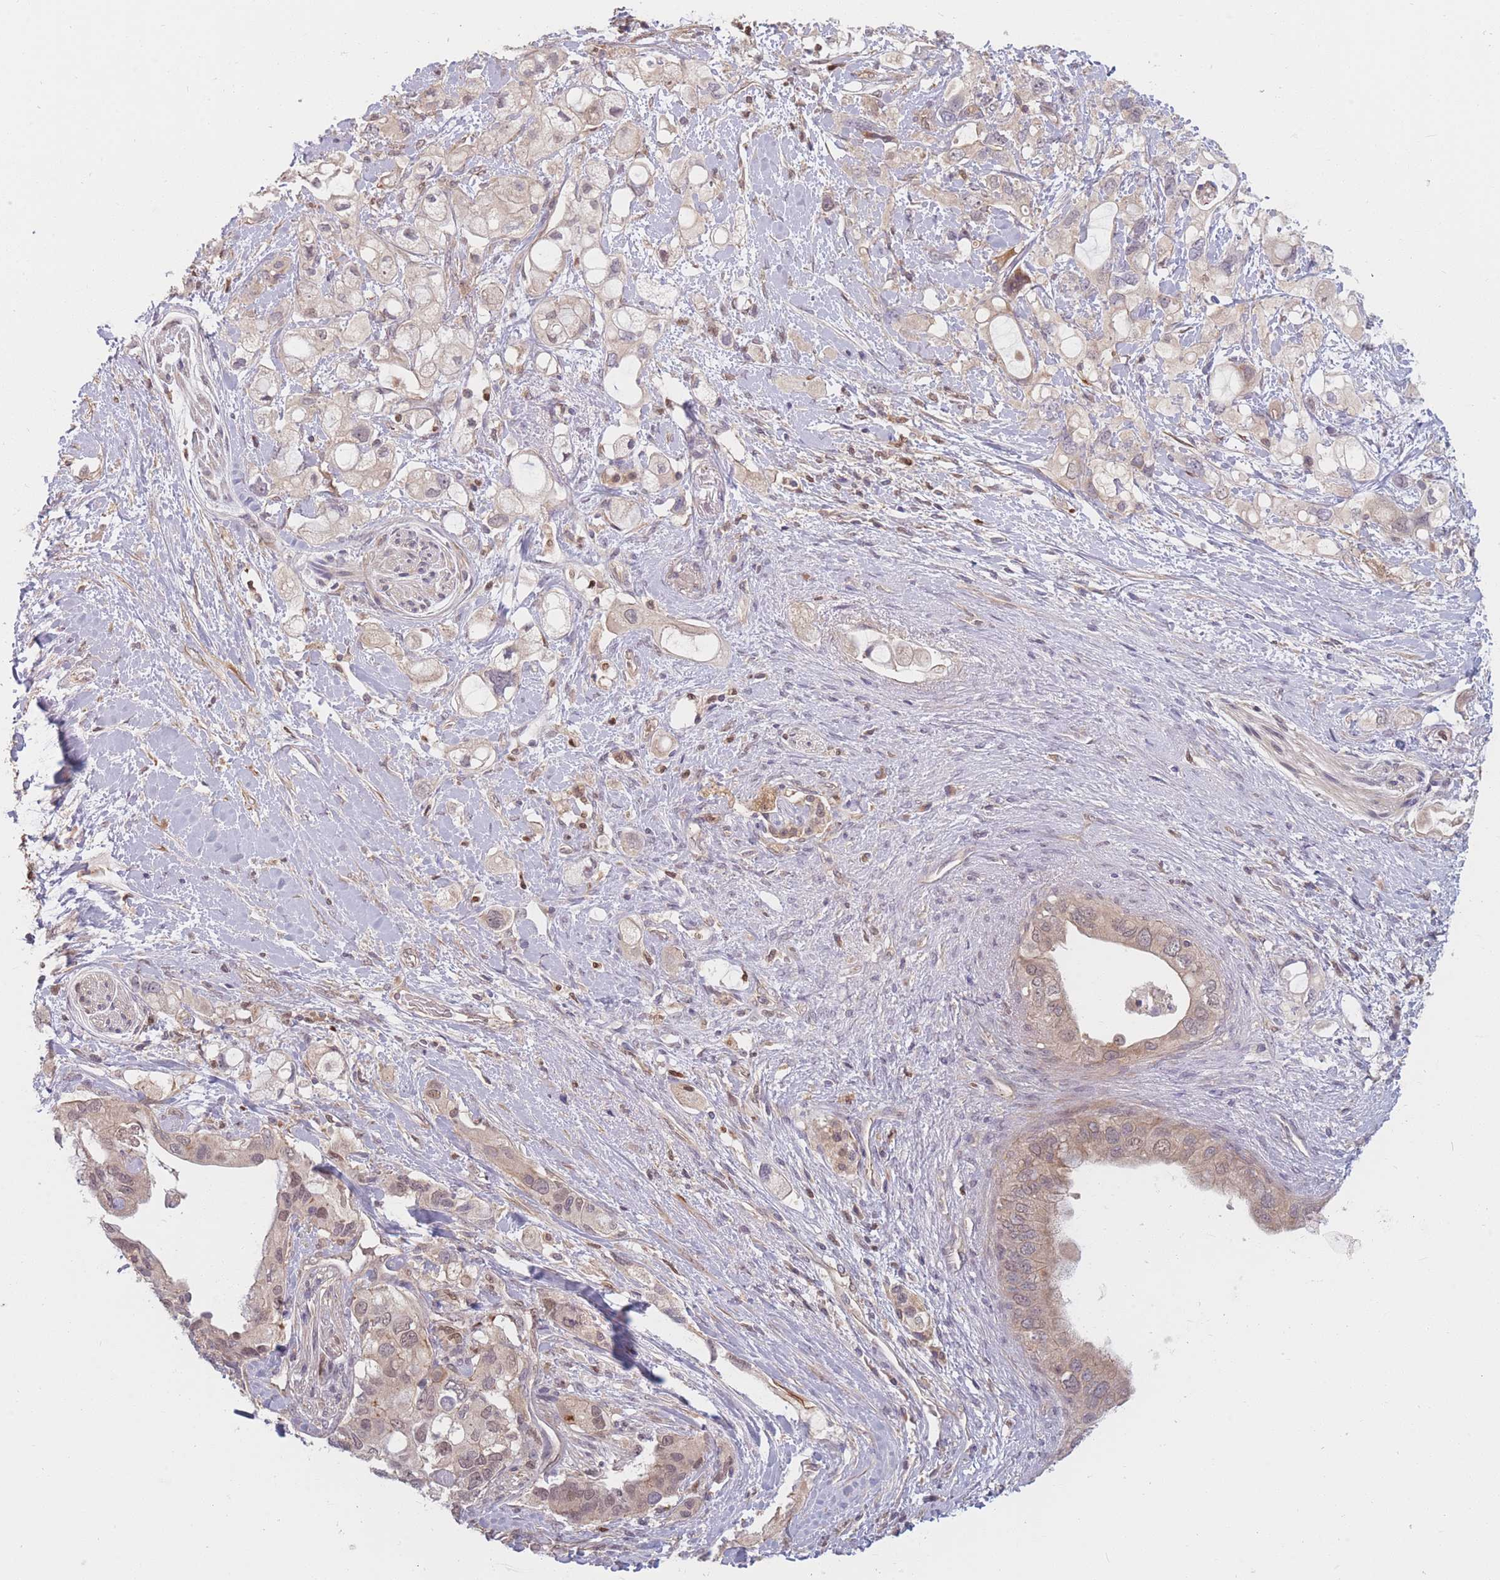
{"staining": {"intensity": "weak", "quantity": ">75%", "location": "cytoplasmic/membranous,nuclear"}, "tissue": "pancreatic cancer", "cell_type": "Tumor cells", "image_type": "cancer", "snomed": [{"axis": "morphology", "description": "Adenocarcinoma, NOS"}, {"axis": "topography", "description": "Pancreas"}], "caption": "The histopathology image reveals staining of pancreatic adenocarcinoma, revealing weak cytoplasmic/membranous and nuclear protein staining (brown color) within tumor cells.", "gene": "FAM153A", "patient": {"sex": "female", "age": 56}}